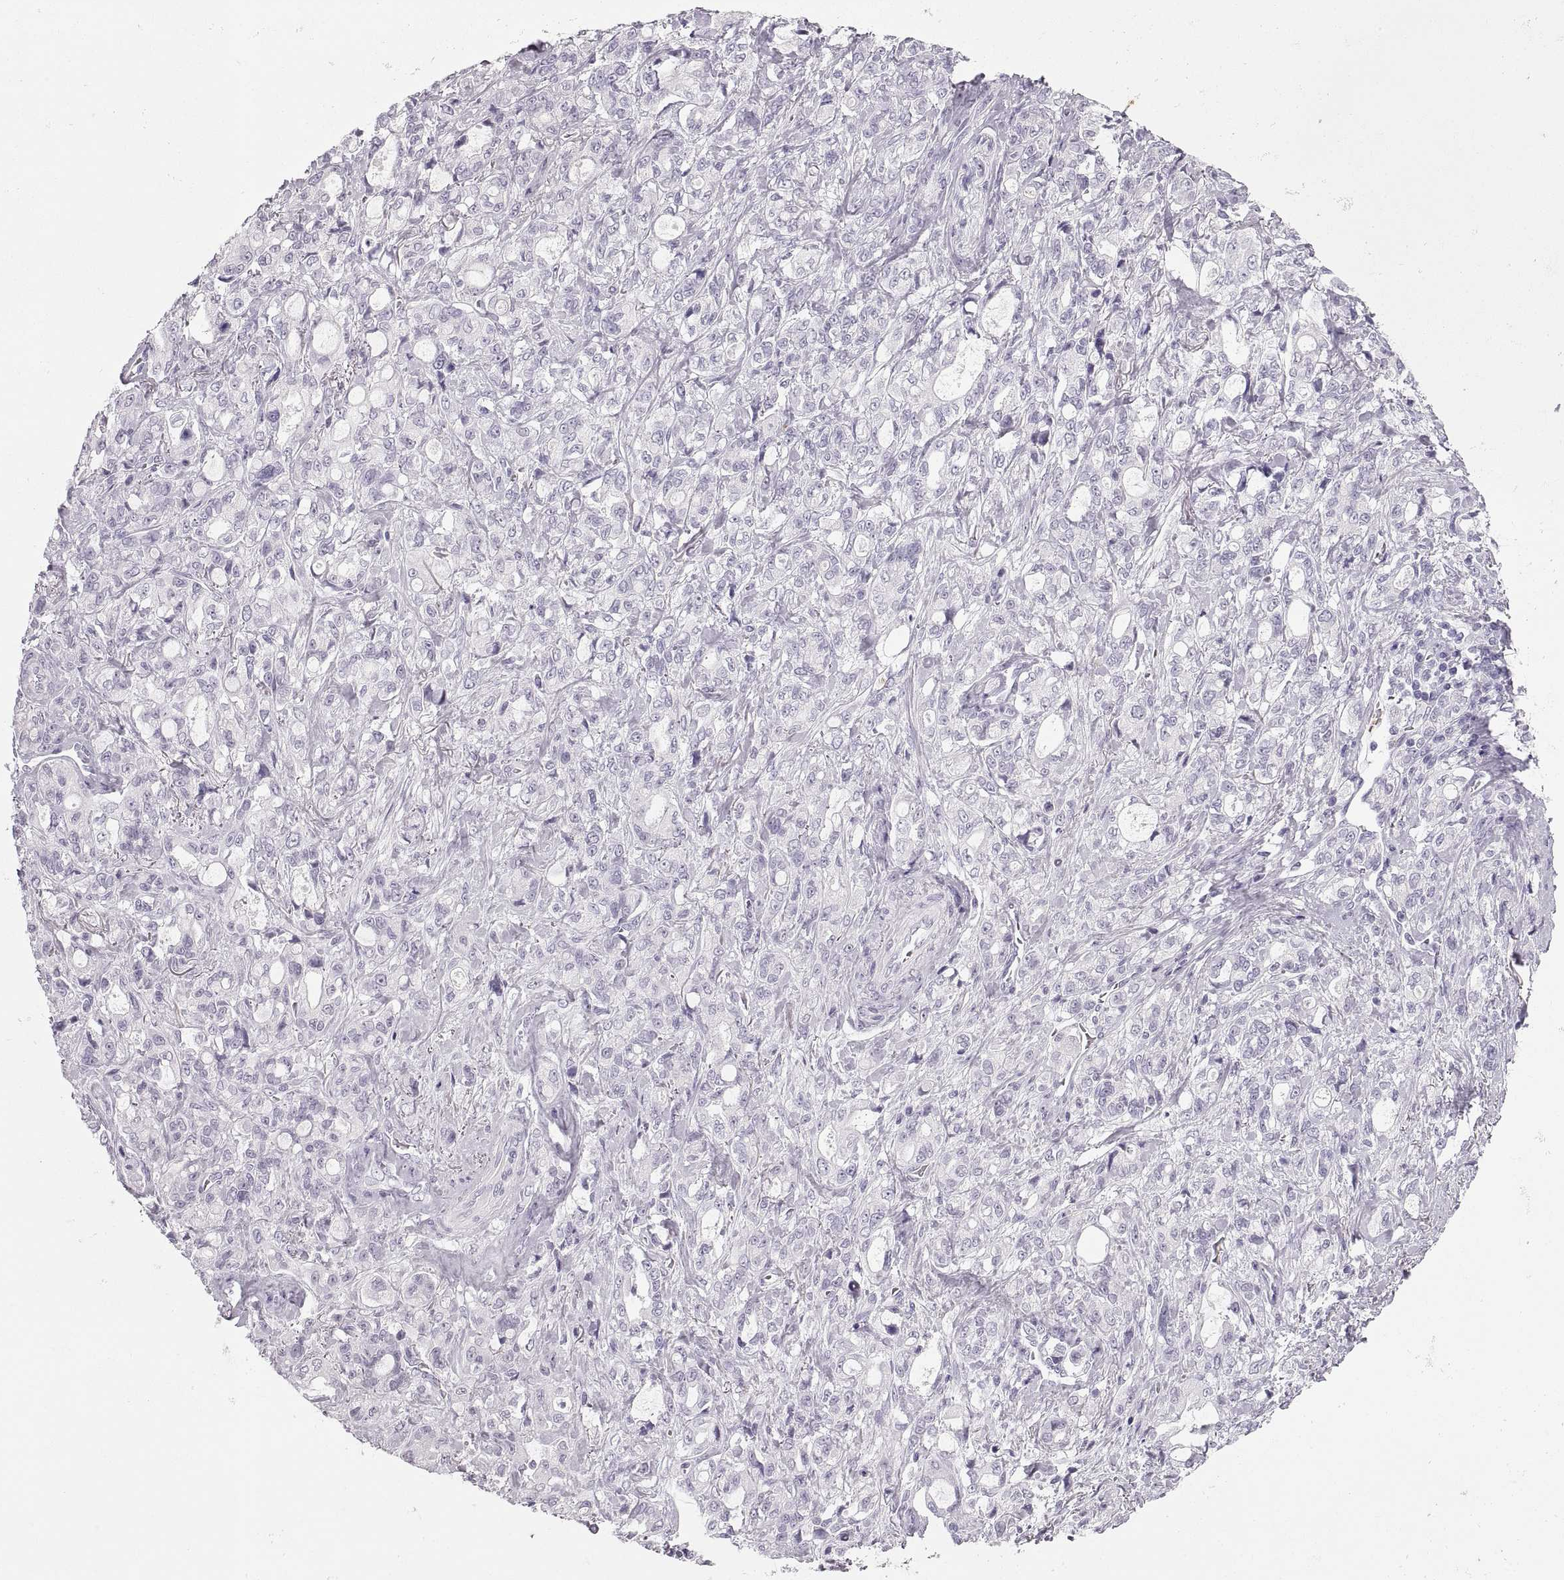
{"staining": {"intensity": "negative", "quantity": "none", "location": "none"}, "tissue": "stomach cancer", "cell_type": "Tumor cells", "image_type": "cancer", "snomed": [{"axis": "morphology", "description": "Adenocarcinoma, NOS"}, {"axis": "topography", "description": "Stomach"}], "caption": "The immunohistochemistry (IHC) image has no significant staining in tumor cells of stomach cancer (adenocarcinoma) tissue.", "gene": "MILR1", "patient": {"sex": "male", "age": 63}}